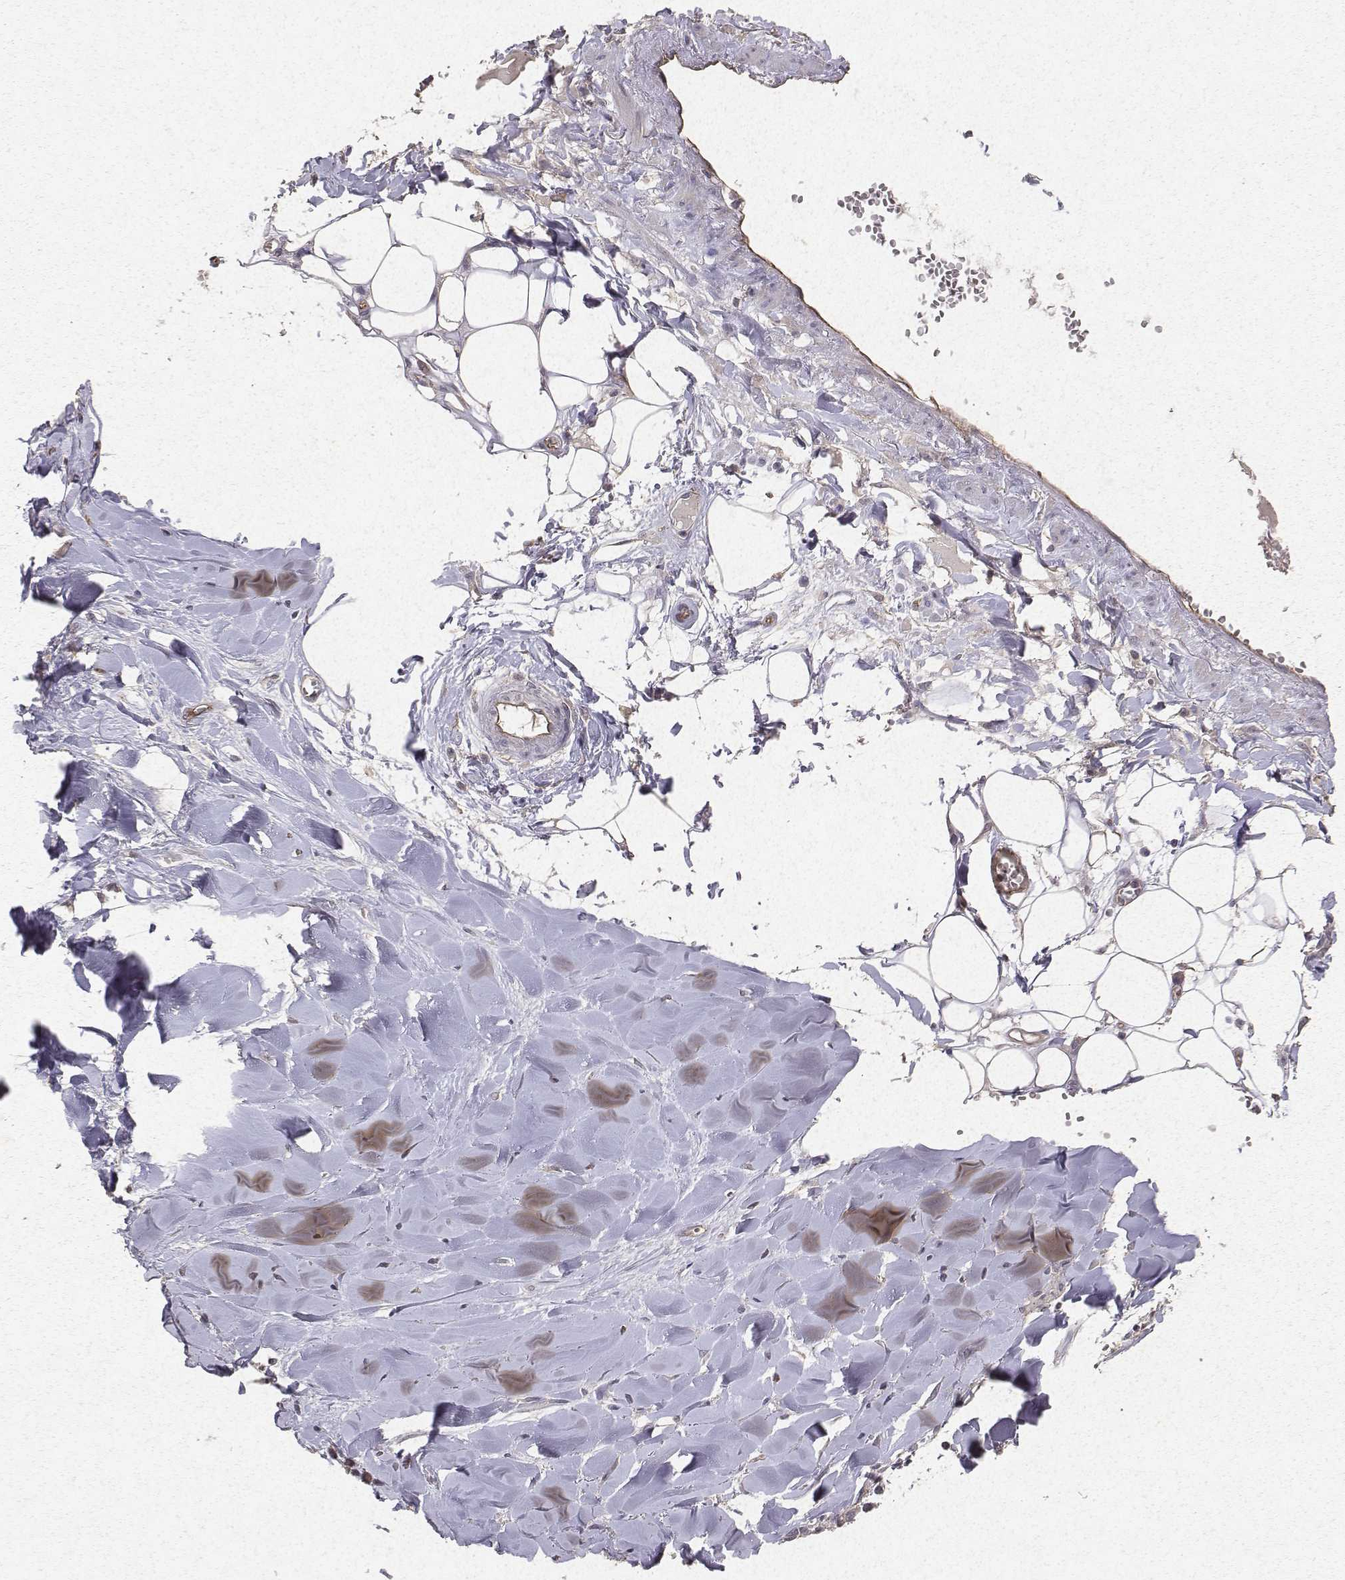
{"staining": {"intensity": "weak", "quantity": "25%-75%", "location": "cytoplasmic/membranous"}, "tissue": "adipose tissue", "cell_type": "Adipocytes", "image_type": "normal", "snomed": [{"axis": "morphology", "description": "Normal tissue, NOS"}, {"axis": "morphology", "description": "Squamous cell carcinoma, NOS"}, {"axis": "topography", "description": "Cartilage tissue"}, {"axis": "topography", "description": "Bronchus"}, {"axis": "topography", "description": "Lung"}], "caption": "A low amount of weak cytoplasmic/membranous staining is present in about 25%-75% of adipocytes in normal adipose tissue.", "gene": "PTPRG", "patient": {"sex": "male", "age": 66}}